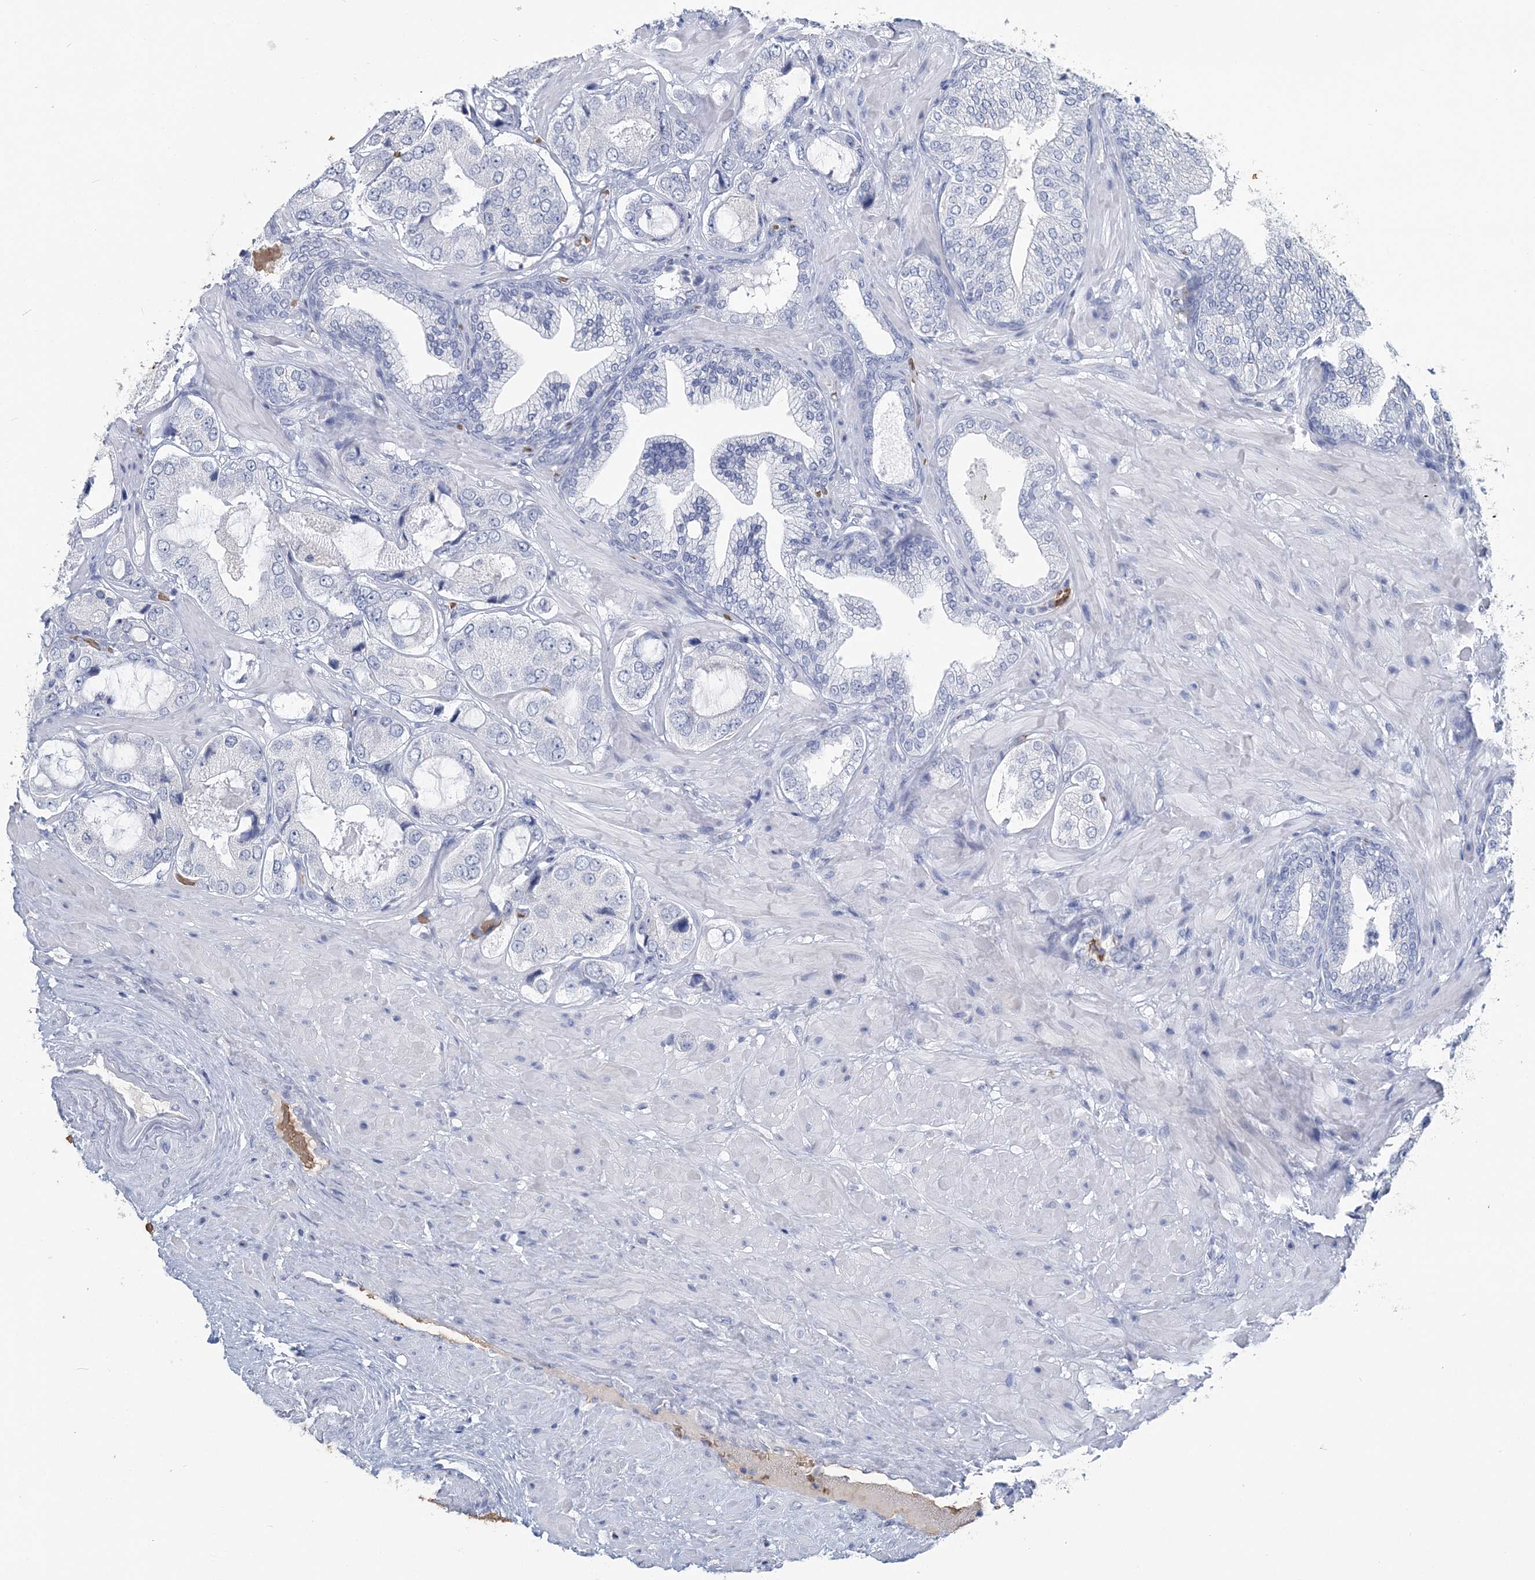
{"staining": {"intensity": "negative", "quantity": "none", "location": "none"}, "tissue": "prostate cancer", "cell_type": "Tumor cells", "image_type": "cancer", "snomed": [{"axis": "morphology", "description": "Adenocarcinoma, High grade"}, {"axis": "topography", "description": "Prostate"}], "caption": "DAB immunohistochemical staining of human adenocarcinoma (high-grade) (prostate) displays no significant staining in tumor cells.", "gene": "HBD", "patient": {"sex": "male", "age": 59}}